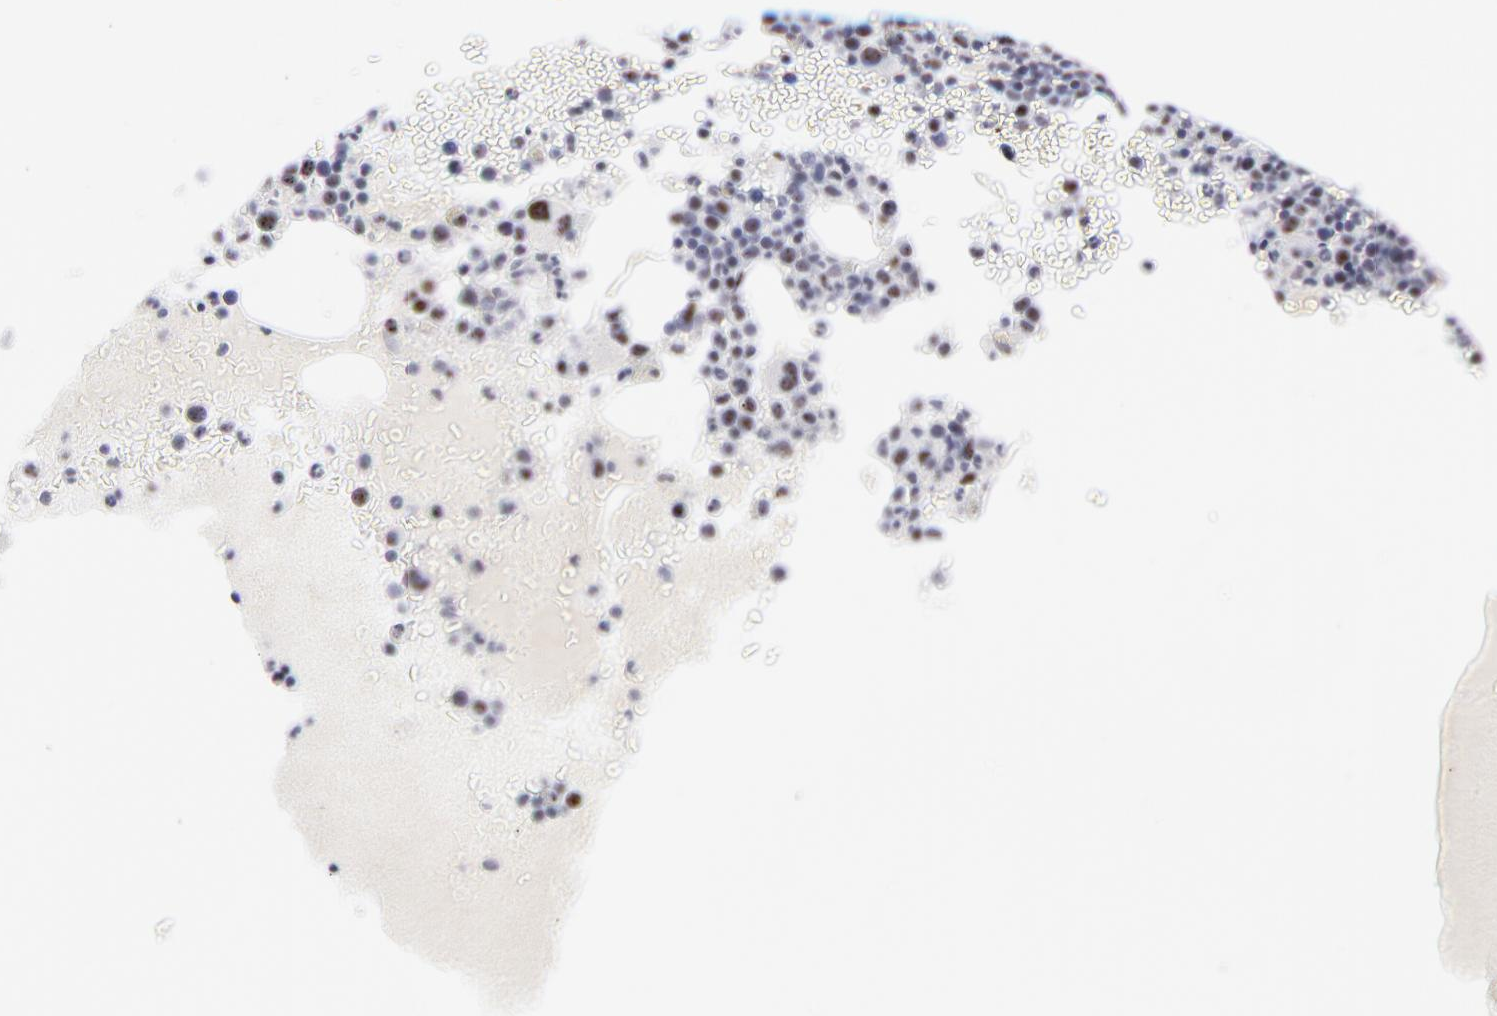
{"staining": {"intensity": "moderate", "quantity": "25%-75%", "location": "nuclear"}, "tissue": "bone marrow", "cell_type": "Hematopoietic cells", "image_type": "normal", "snomed": [{"axis": "morphology", "description": "Normal tissue, NOS"}, {"axis": "topography", "description": "Bone marrow"}], "caption": "A brown stain highlights moderate nuclear positivity of a protein in hematopoietic cells of unremarkable bone marrow. (Brightfield microscopy of DAB IHC at high magnification).", "gene": "CDC25C", "patient": {"sex": "male", "age": 68}}